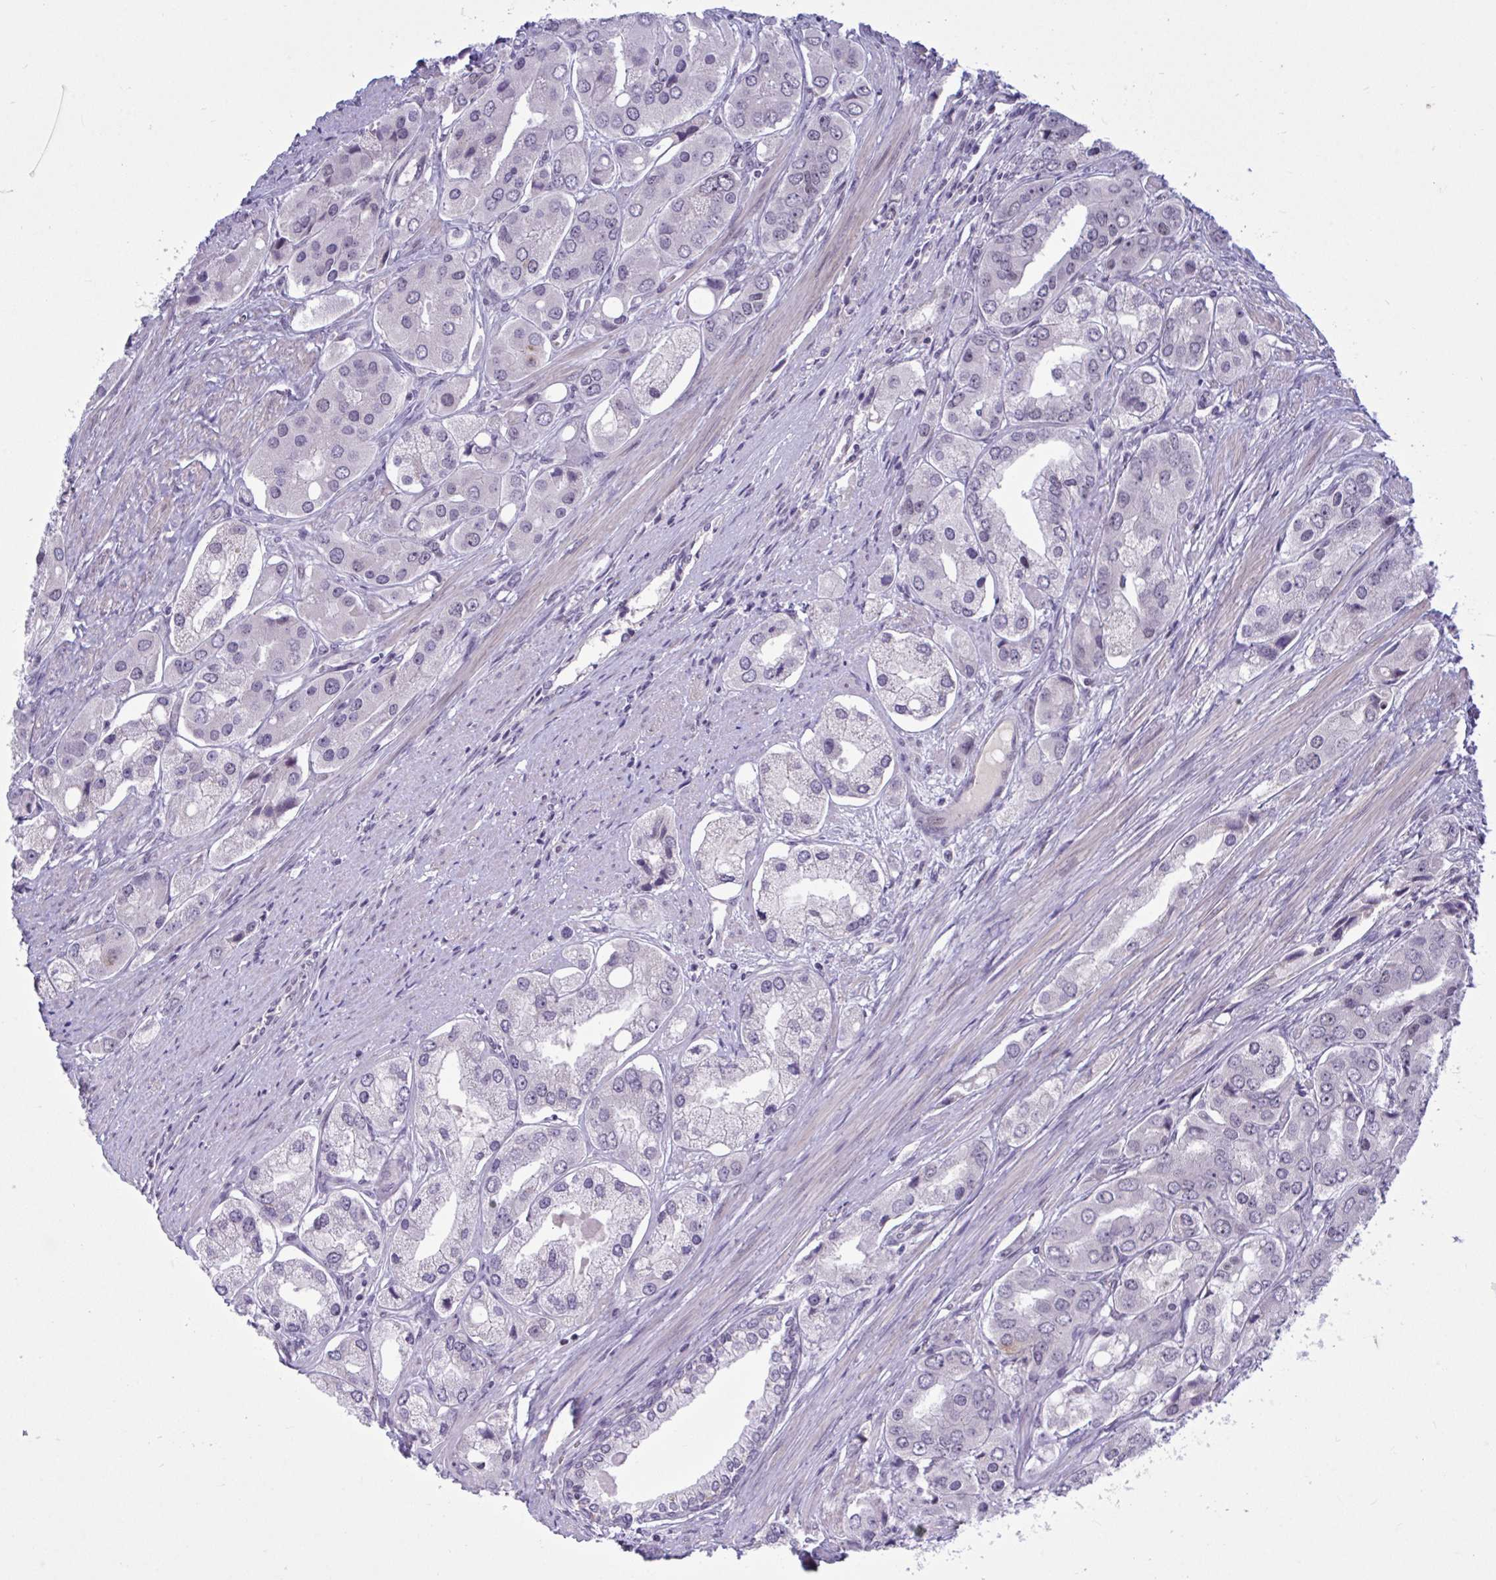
{"staining": {"intensity": "negative", "quantity": "none", "location": "none"}, "tissue": "prostate cancer", "cell_type": "Tumor cells", "image_type": "cancer", "snomed": [{"axis": "morphology", "description": "Adenocarcinoma, Low grade"}, {"axis": "topography", "description": "Prostate"}], "caption": "This photomicrograph is of prostate cancer (adenocarcinoma (low-grade)) stained with IHC to label a protein in brown with the nuclei are counter-stained blue. There is no expression in tumor cells.", "gene": "CNGB3", "patient": {"sex": "male", "age": 69}}